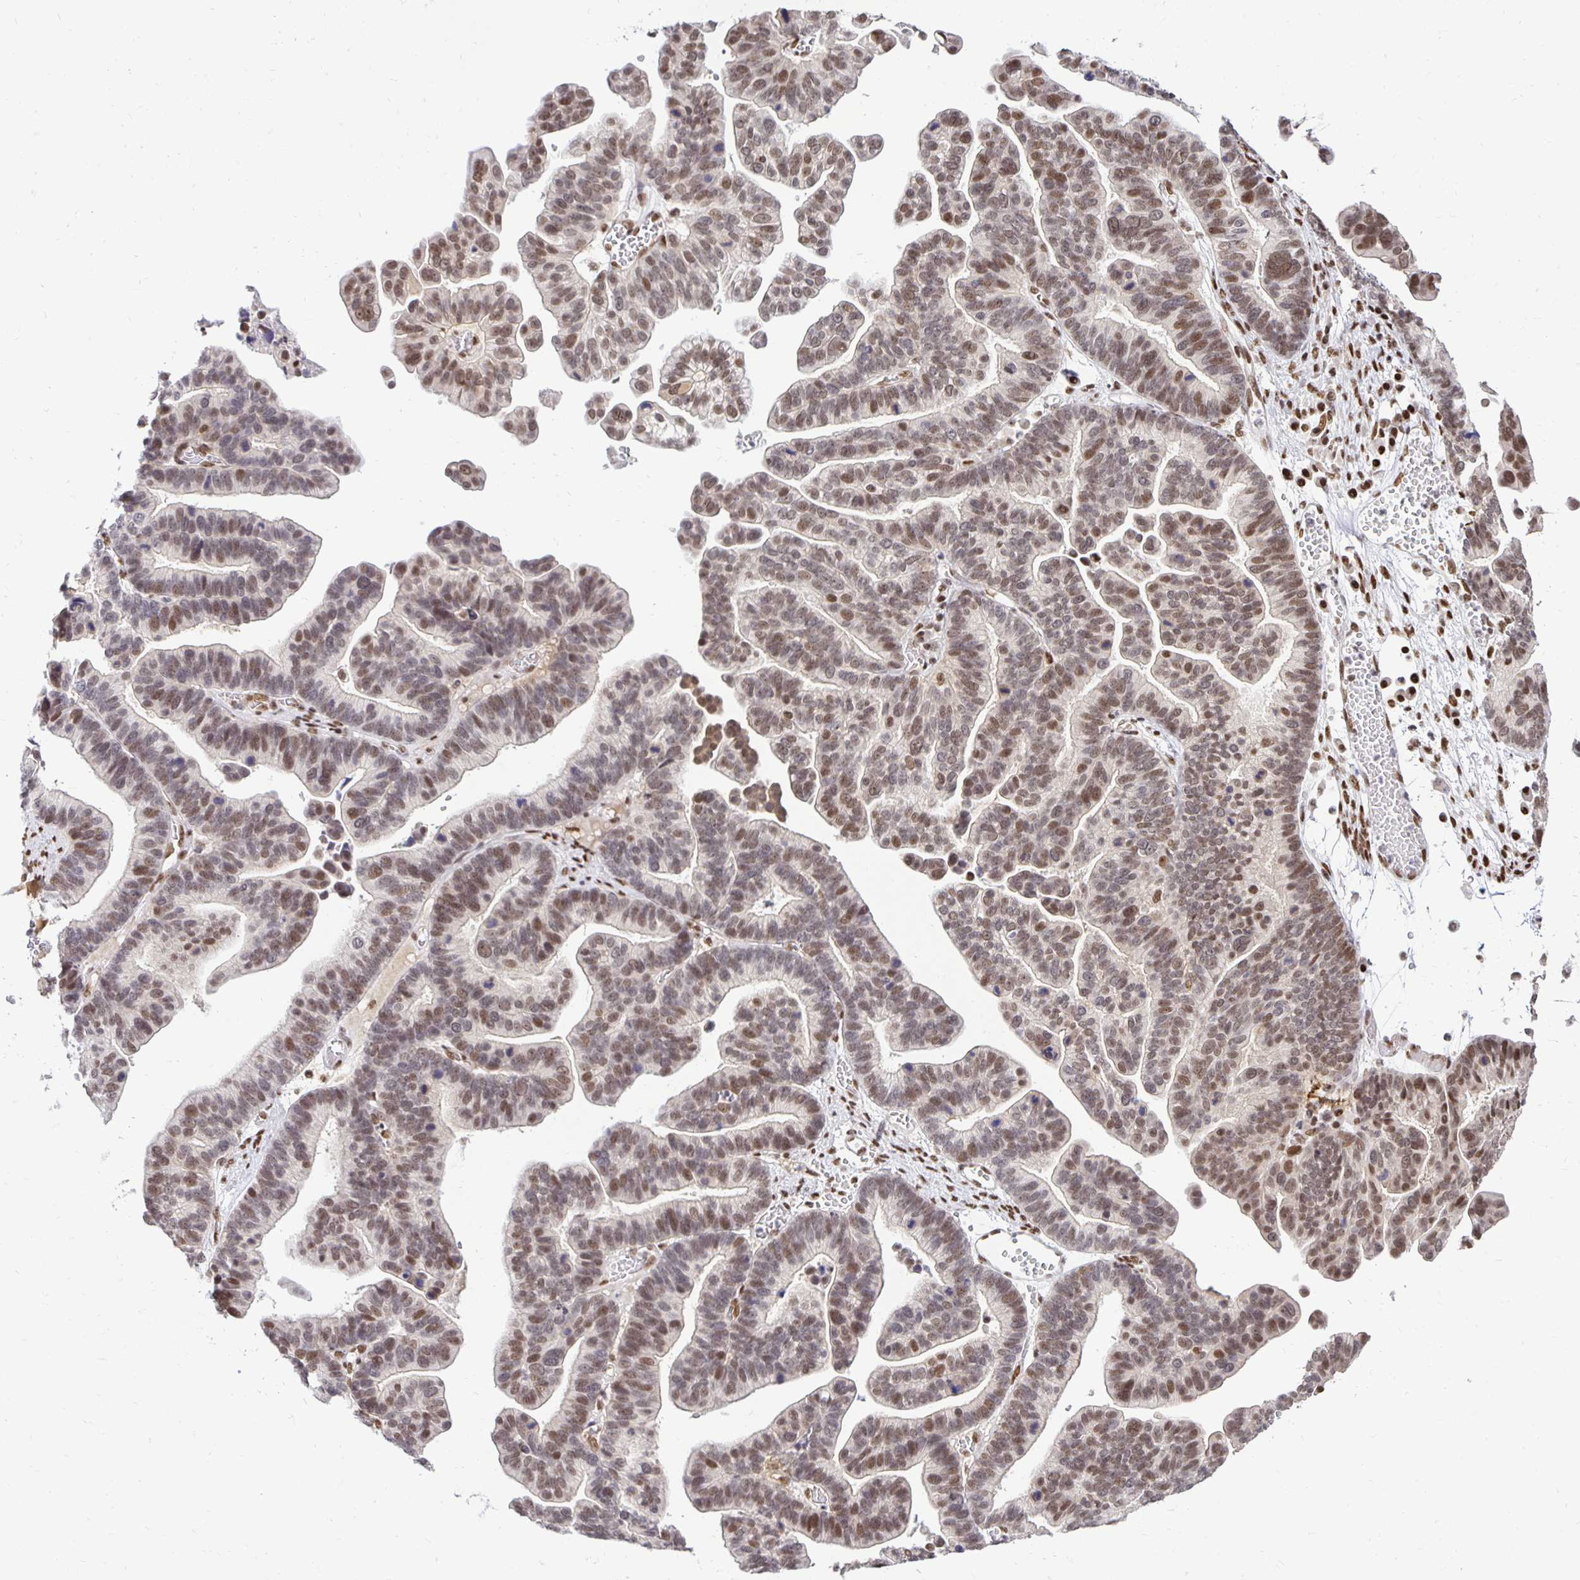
{"staining": {"intensity": "moderate", "quantity": "25%-75%", "location": "nuclear"}, "tissue": "ovarian cancer", "cell_type": "Tumor cells", "image_type": "cancer", "snomed": [{"axis": "morphology", "description": "Cystadenocarcinoma, serous, NOS"}, {"axis": "topography", "description": "Ovary"}], "caption": "Immunohistochemistry (IHC) (DAB (3,3'-diaminobenzidine)) staining of human serous cystadenocarcinoma (ovarian) reveals moderate nuclear protein positivity in about 25%-75% of tumor cells. The staining is performed using DAB (3,3'-diaminobenzidine) brown chromogen to label protein expression. The nuclei are counter-stained blue using hematoxylin.", "gene": "ZNF579", "patient": {"sex": "female", "age": 56}}